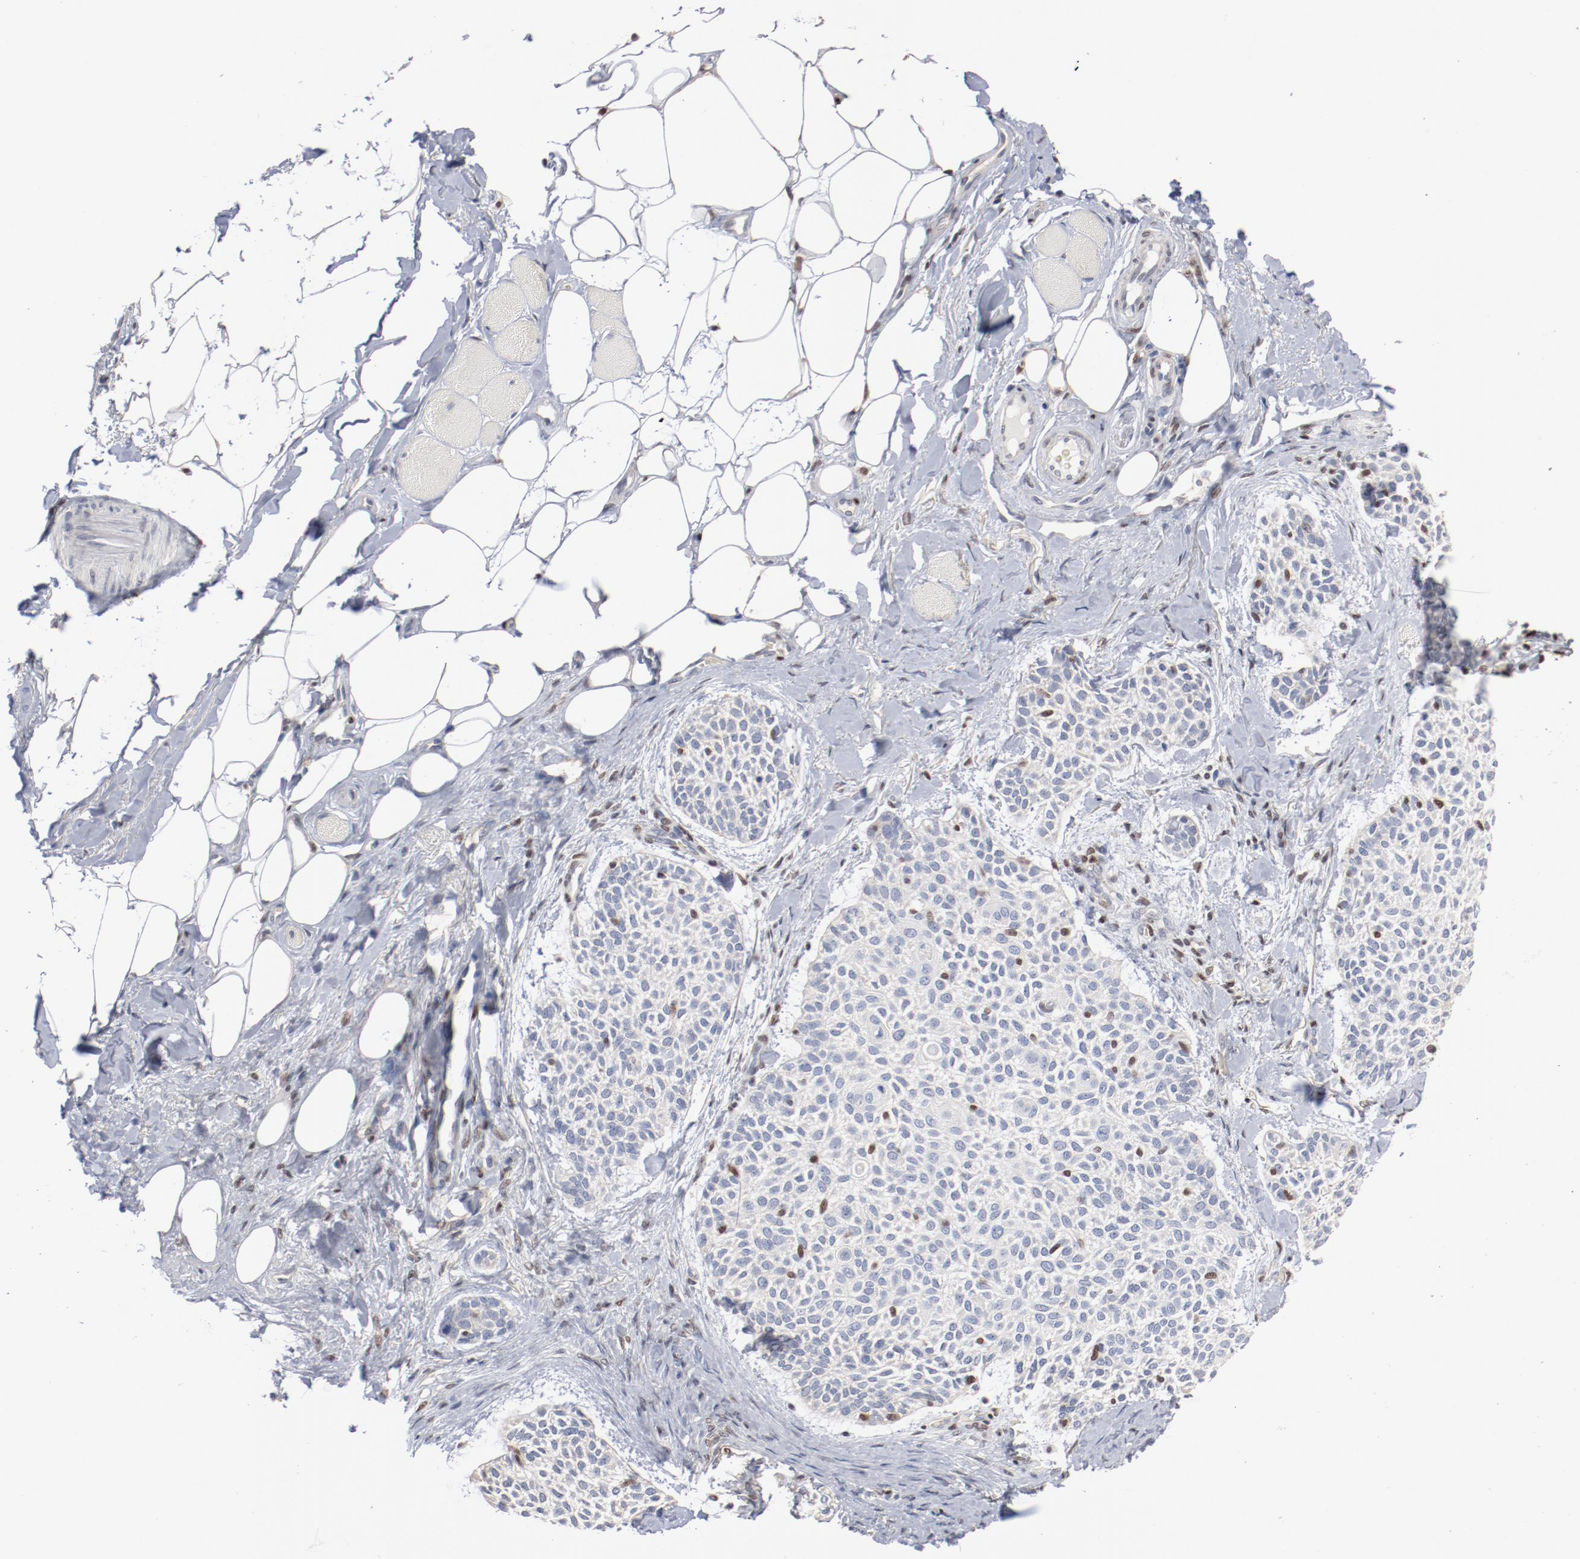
{"staining": {"intensity": "negative", "quantity": "none", "location": "none"}, "tissue": "skin cancer", "cell_type": "Tumor cells", "image_type": "cancer", "snomed": [{"axis": "morphology", "description": "Normal tissue, NOS"}, {"axis": "morphology", "description": "Basal cell carcinoma"}, {"axis": "topography", "description": "Skin"}], "caption": "This is a histopathology image of immunohistochemistry (IHC) staining of skin cancer (basal cell carcinoma), which shows no positivity in tumor cells.", "gene": "ZEB2", "patient": {"sex": "female", "age": 70}}